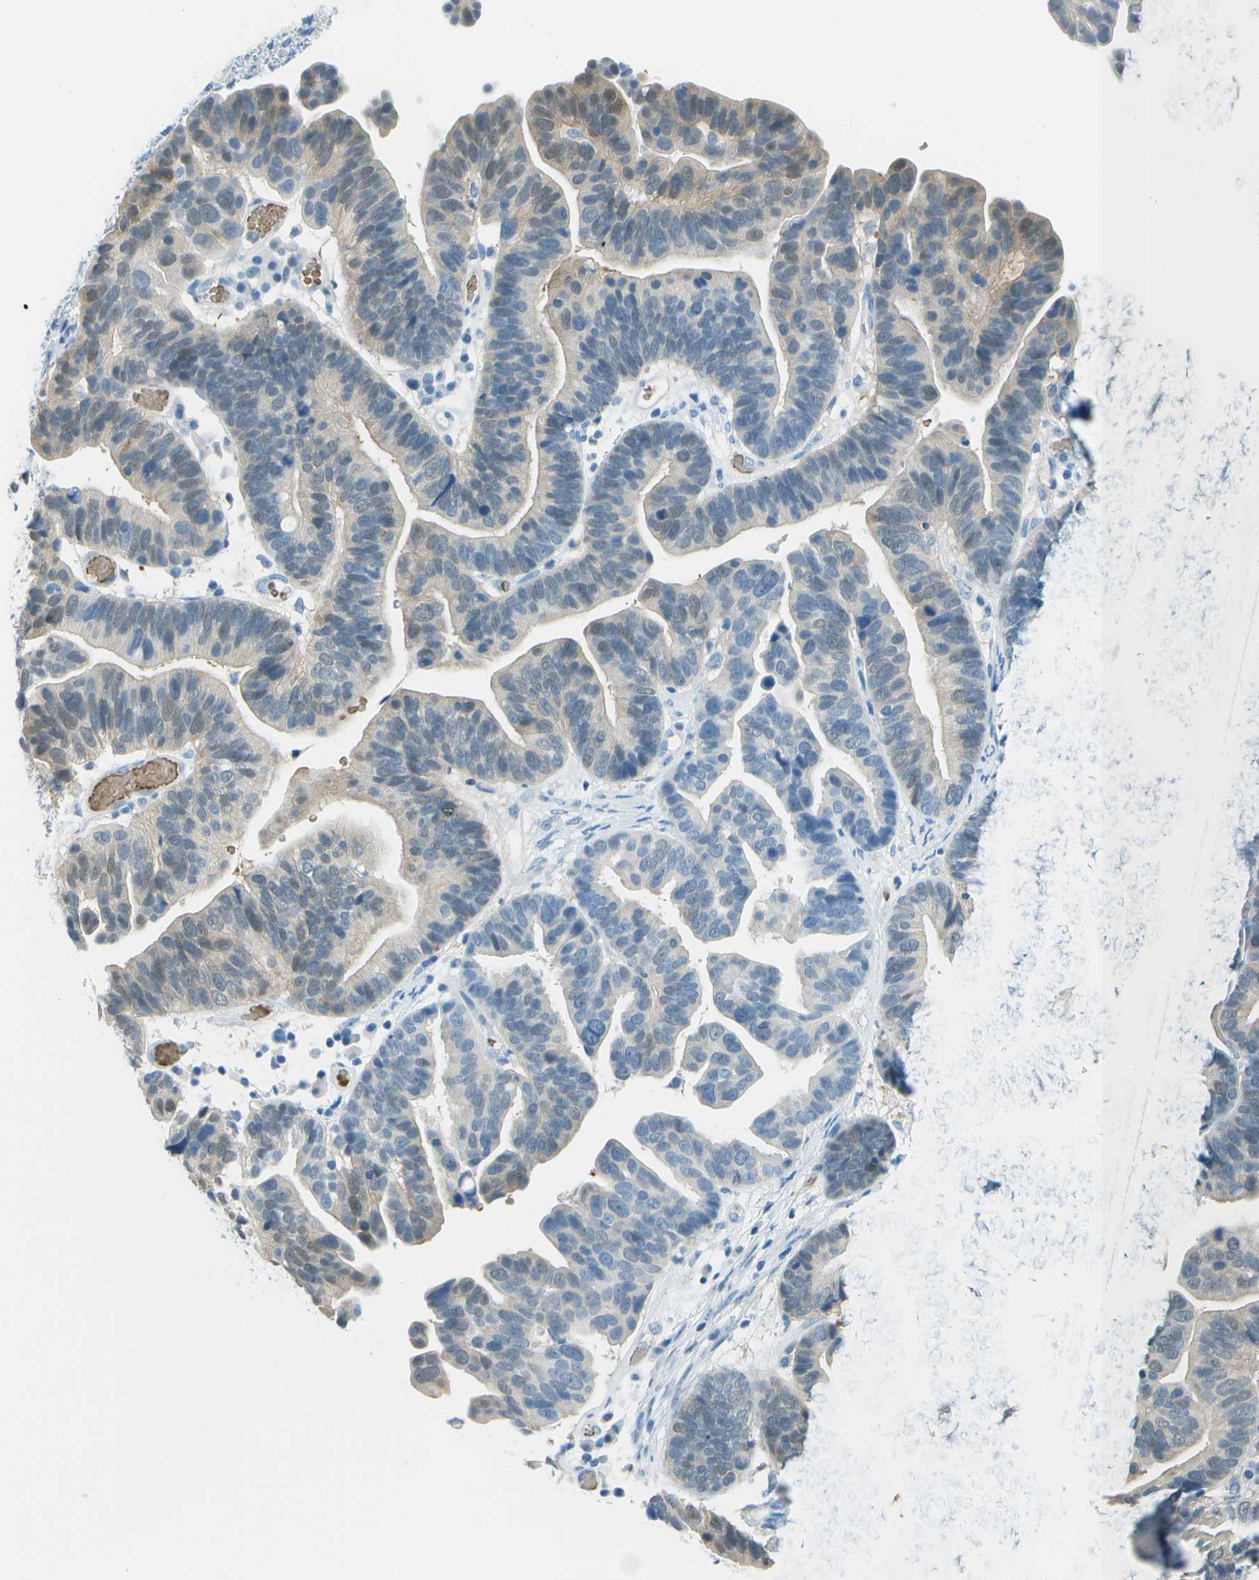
{"staining": {"intensity": "weak", "quantity": "<25%", "location": "cytoplasmic/membranous,nuclear"}, "tissue": "ovarian cancer", "cell_type": "Tumor cells", "image_type": "cancer", "snomed": [{"axis": "morphology", "description": "Cystadenocarcinoma, serous, NOS"}, {"axis": "topography", "description": "Ovary"}], "caption": "Tumor cells show no significant protein positivity in serous cystadenocarcinoma (ovarian). Brightfield microscopy of immunohistochemistry stained with DAB (brown) and hematoxylin (blue), captured at high magnification.", "gene": "ASL", "patient": {"sex": "female", "age": 56}}